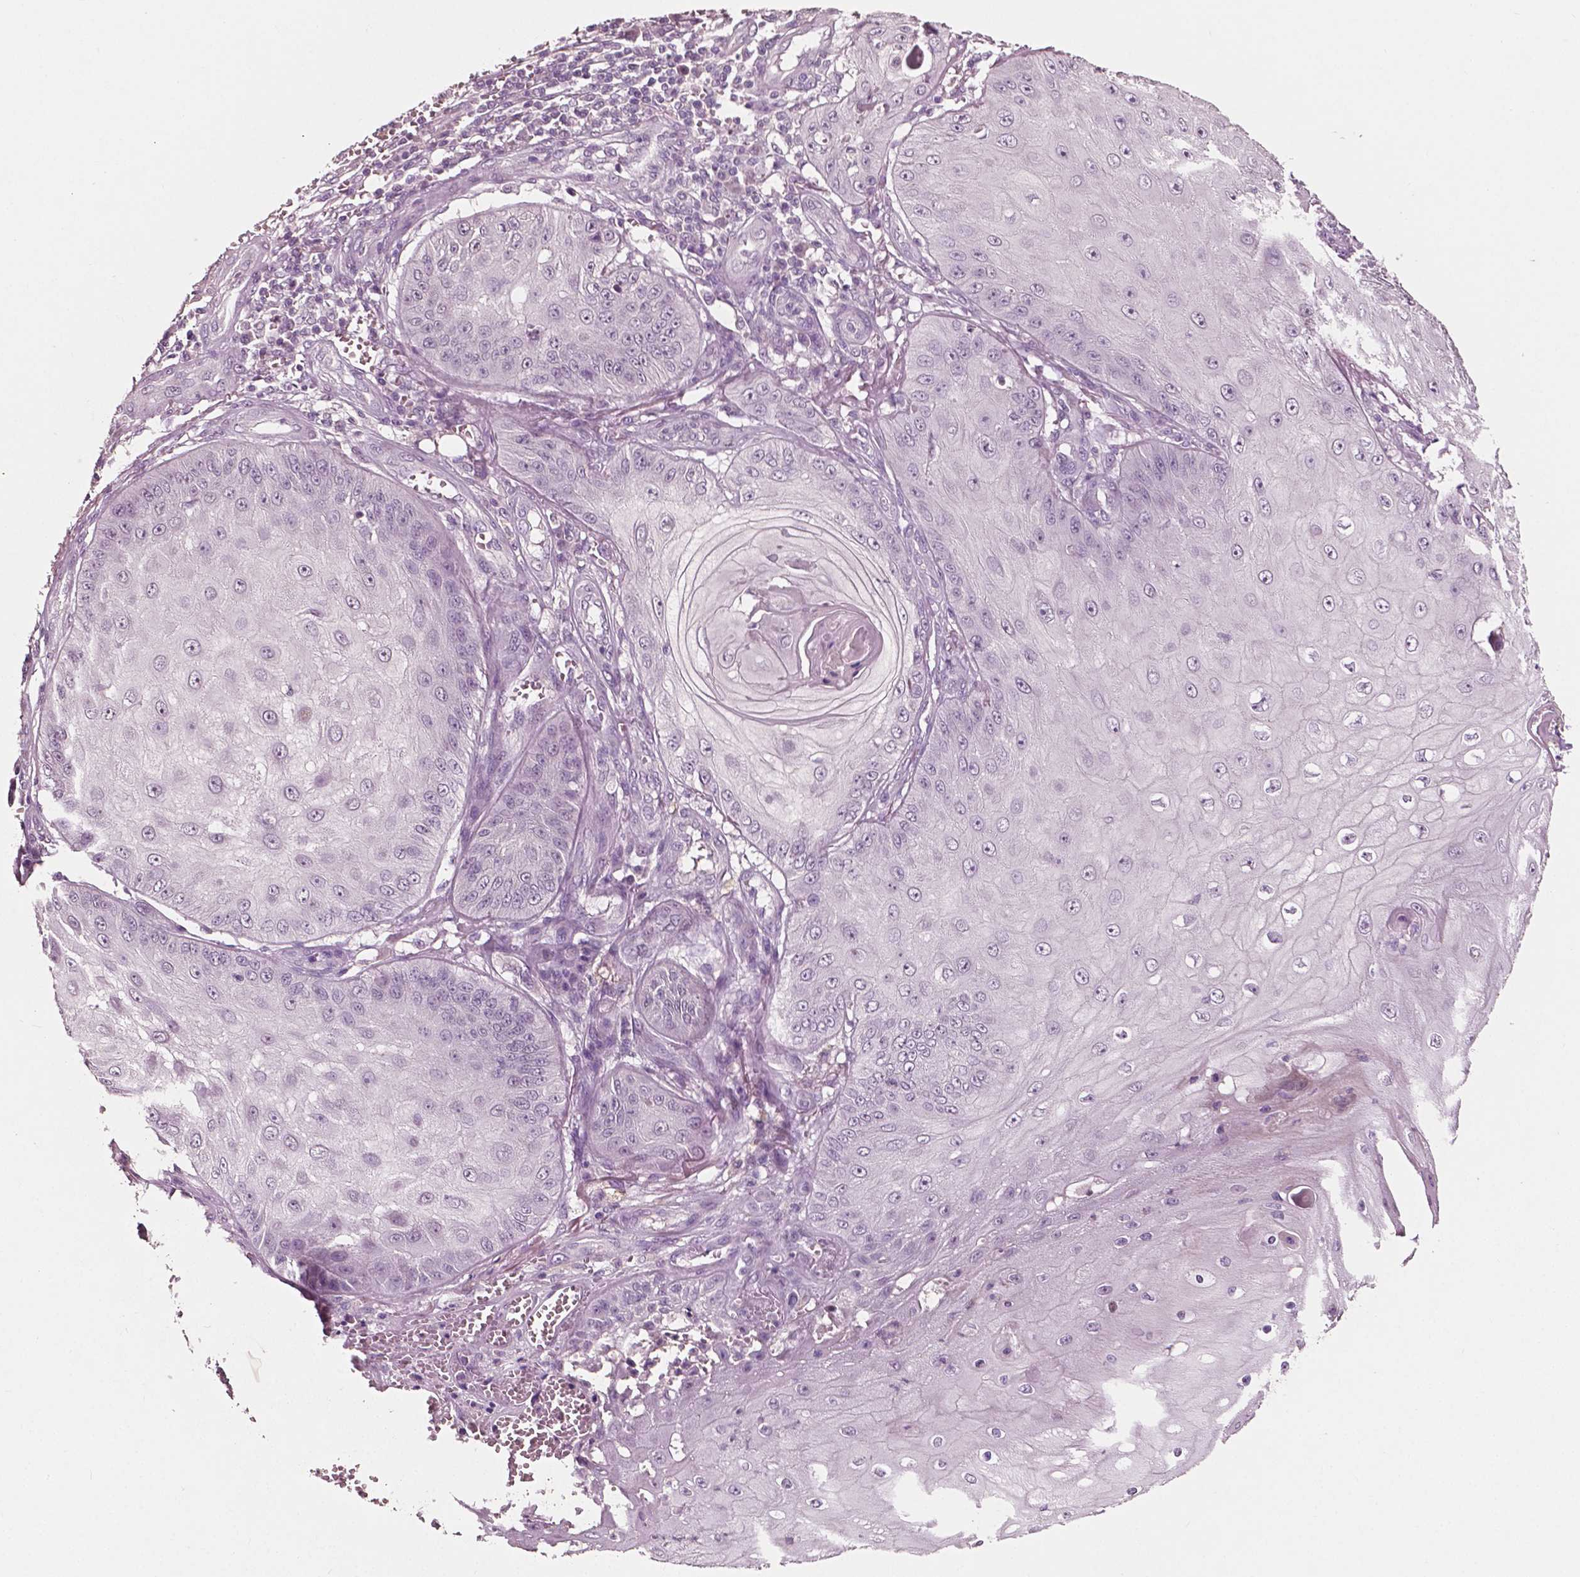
{"staining": {"intensity": "weak", "quantity": "<25%", "location": "nuclear"}, "tissue": "skin cancer", "cell_type": "Tumor cells", "image_type": "cancer", "snomed": [{"axis": "morphology", "description": "Squamous cell carcinoma, NOS"}, {"axis": "topography", "description": "Skin"}], "caption": "Squamous cell carcinoma (skin) was stained to show a protein in brown. There is no significant positivity in tumor cells.", "gene": "PLA2R1", "patient": {"sex": "male", "age": 70}}